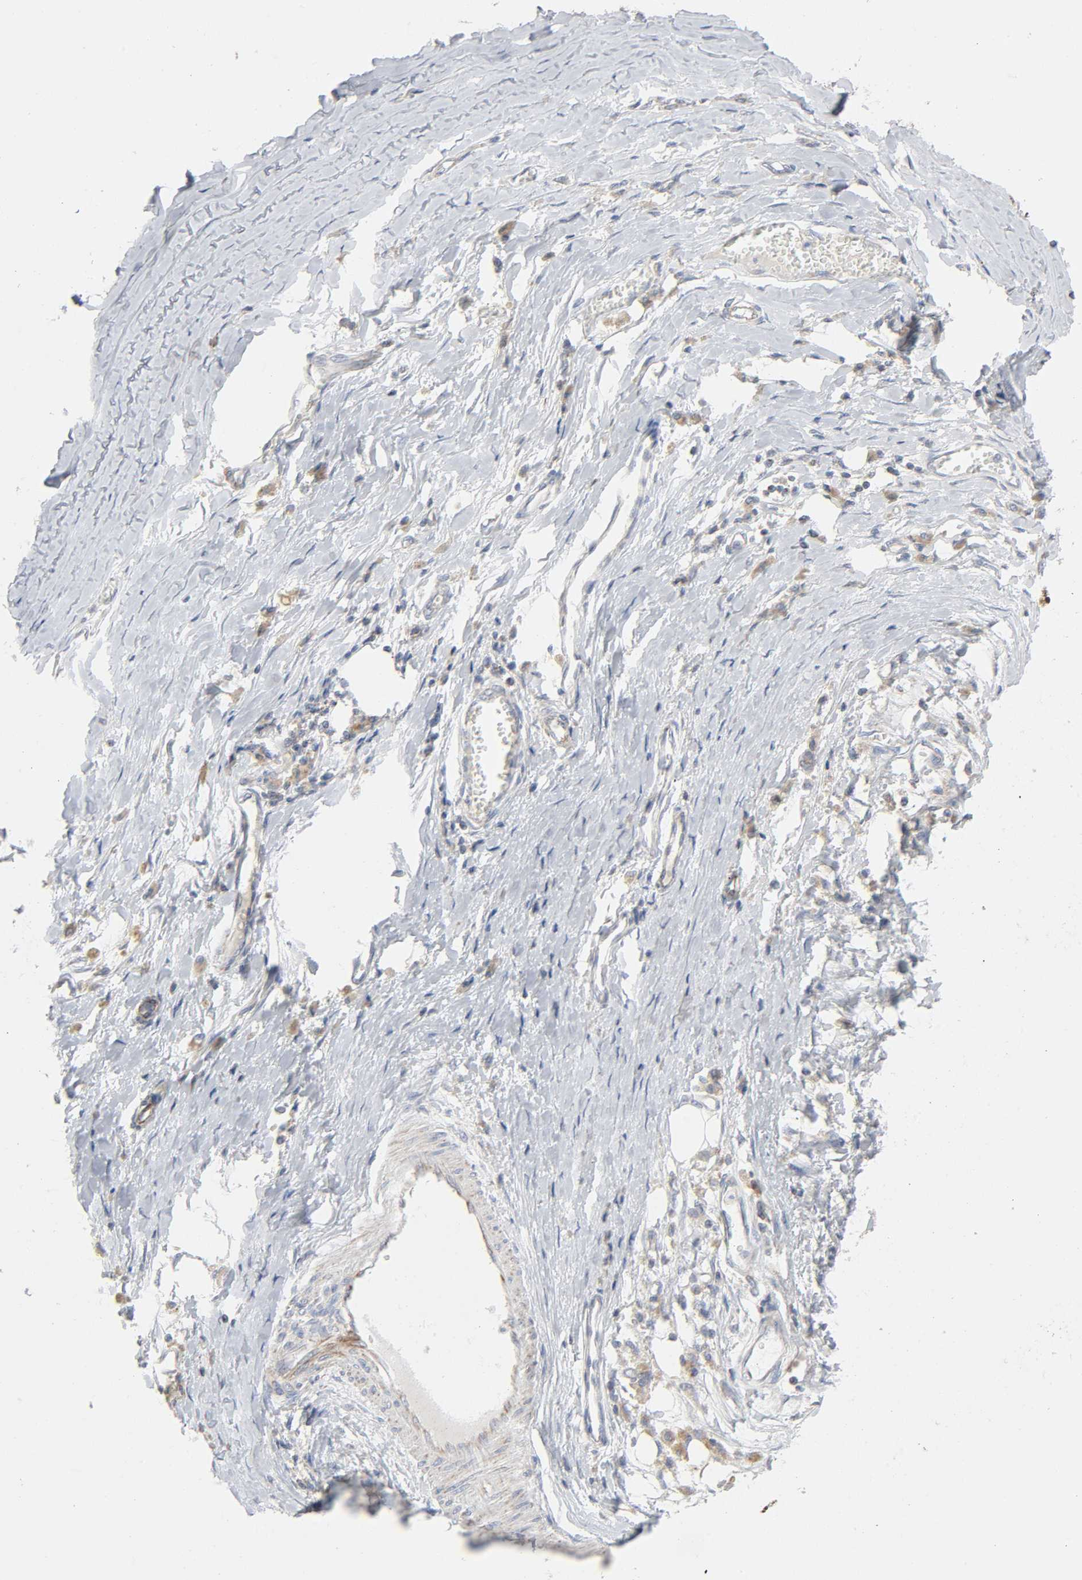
{"staining": {"intensity": "strong", "quantity": ">75%", "location": "cytoplasmic/membranous"}, "tissue": "melanoma", "cell_type": "Tumor cells", "image_type": "cancer", "snomed": [{"axis": "morphology", "description": "Malignant melanoma, Metastatic site"}, {"axis": "topography", "description": "Lymph node"}], "caption": "An IHC histopathology image of tumor tissue is shown. Protein staining in brown highlights strong cytoplasmic/membranous positivity in malignant melanoma (metastatic site) within tumor cells.", "gene": "SYT16", "patient": {"sex": "male", "age": 59}}